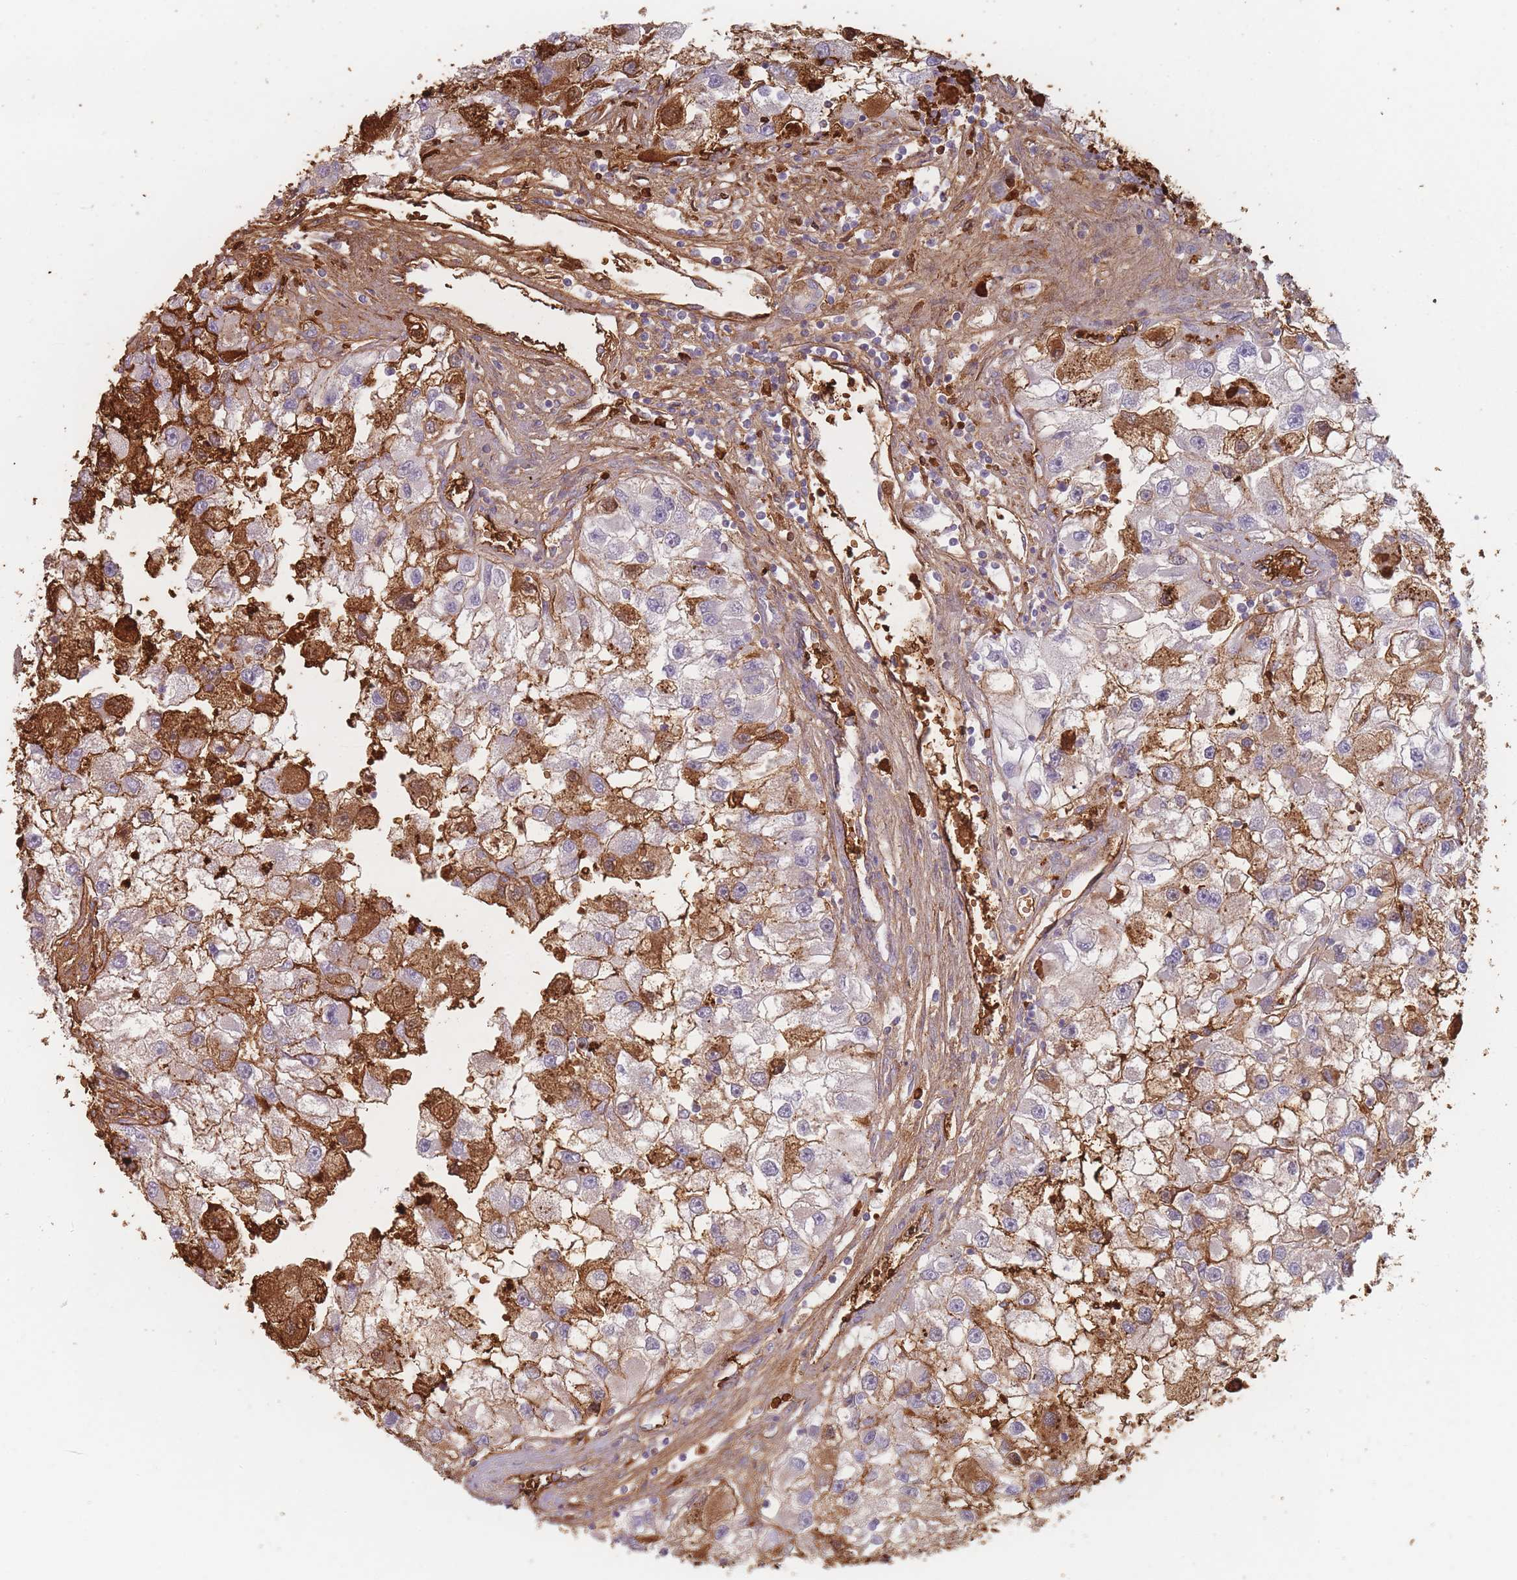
{"staining": {"intensity": "strong", "quantity": "<25%", "location": "cytoplasmic/membranous"}, "tissue": "renal cancer", "cell_type": "Tumor cells", "image_type": "cancer", "snomed": [{"axis": "morphology", "description": "Adenocarcinoma, NOS"}, {"axis": "topography", "description": "Kidney"}], "caption": "Immunohistochemical staining of adenocarcinoma (renal) reveals medium levels of strong cytoplasmic/membranous staining in about <25% of tumor cells.", "gene": "SLC2A6", "patient": {"sex": "male", "age": 63}}